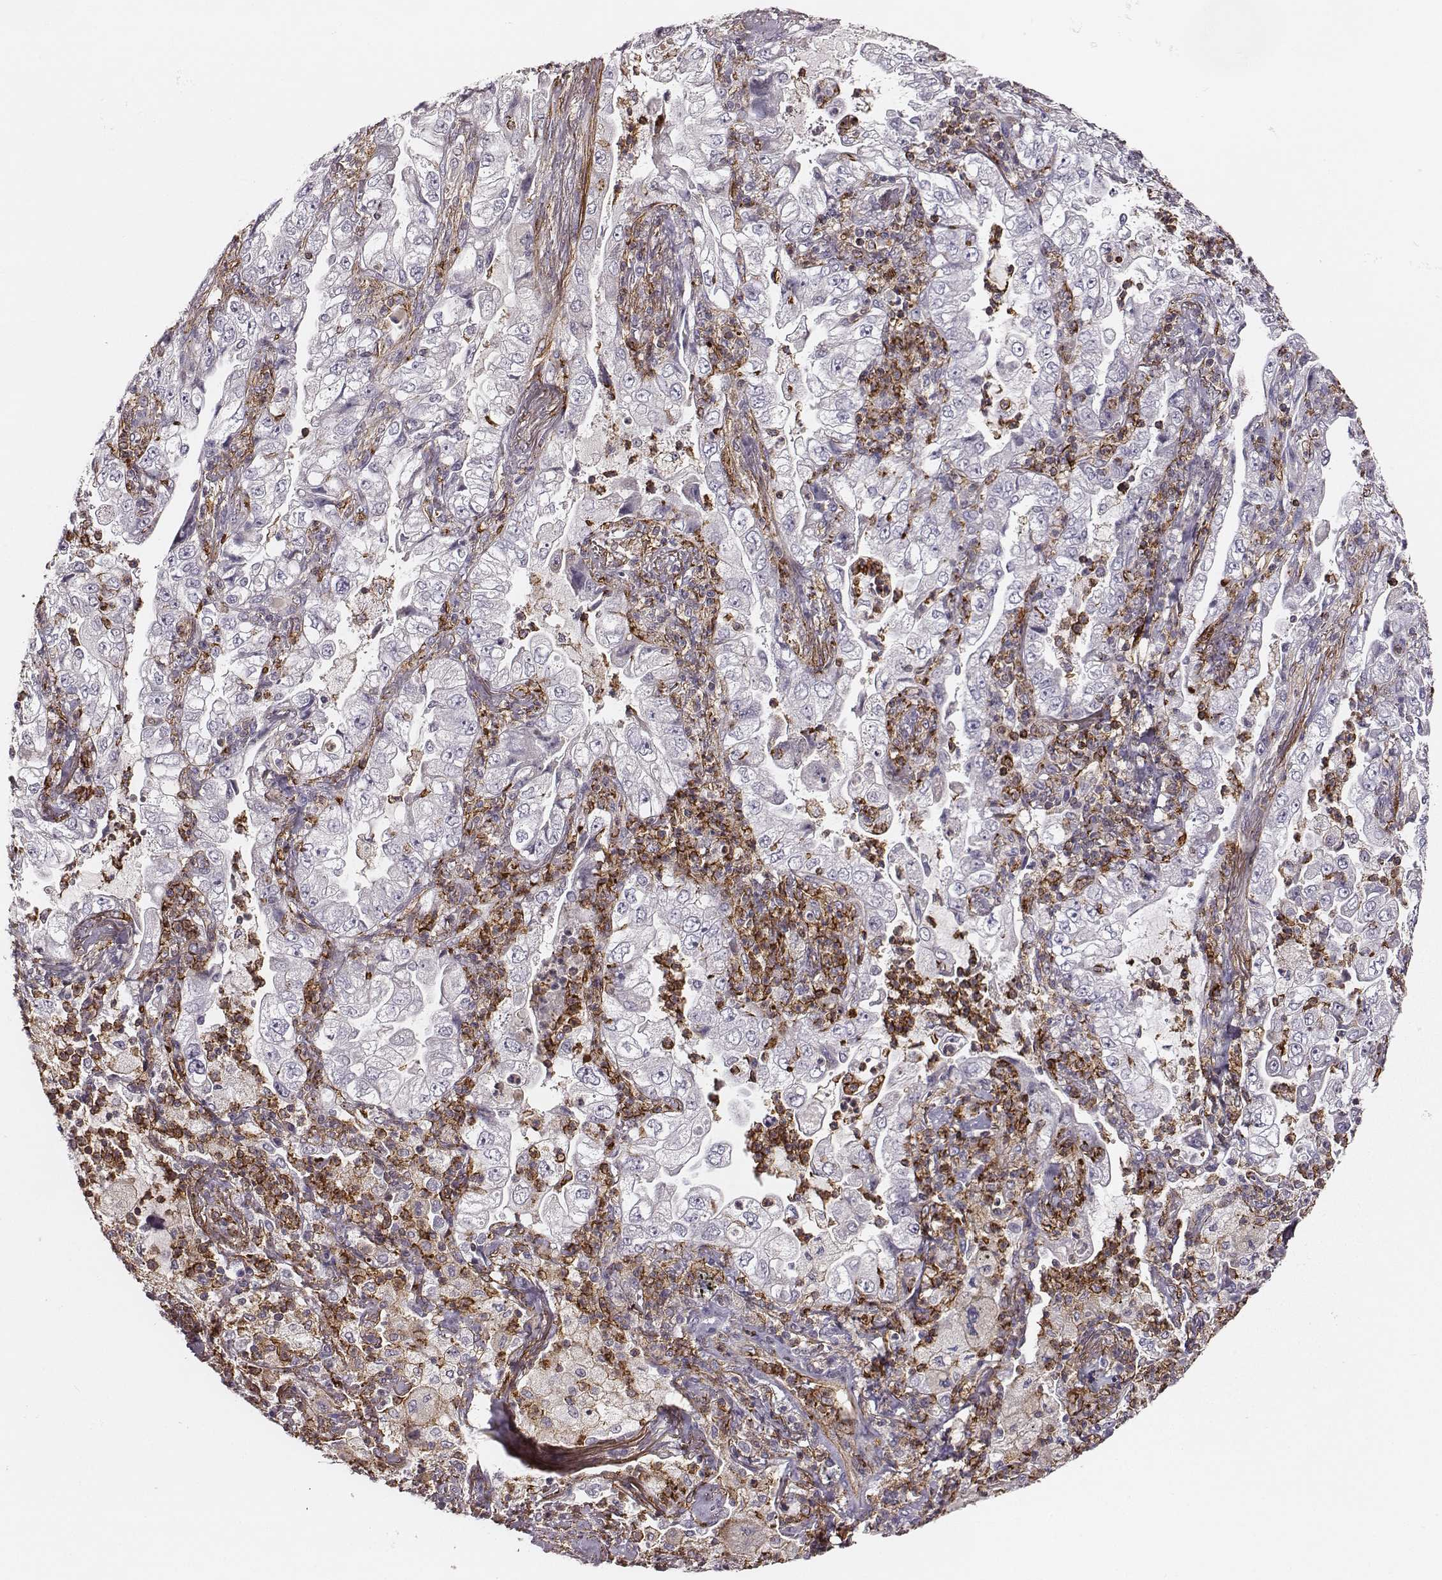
{"staining": {"intensity": "negative", "quantity": "none", "location": "none"}, "tissue": "lung cancer", "cell_type": "Tumor cells", "image_type": "cancer", "snomed": [{"axis": "morphology", "description": "Adenocarcinoma, NOS"}, {"axis": "topography", "description": "Lung"}], "caption": "Immunohistochemical staining of human adenocarcinoma (lung) reveals no significant positivity in tumor cells. Nuclei are stained in blue.", "gene": "ZYX", "patient": {"sex": "female", "age": 73}}